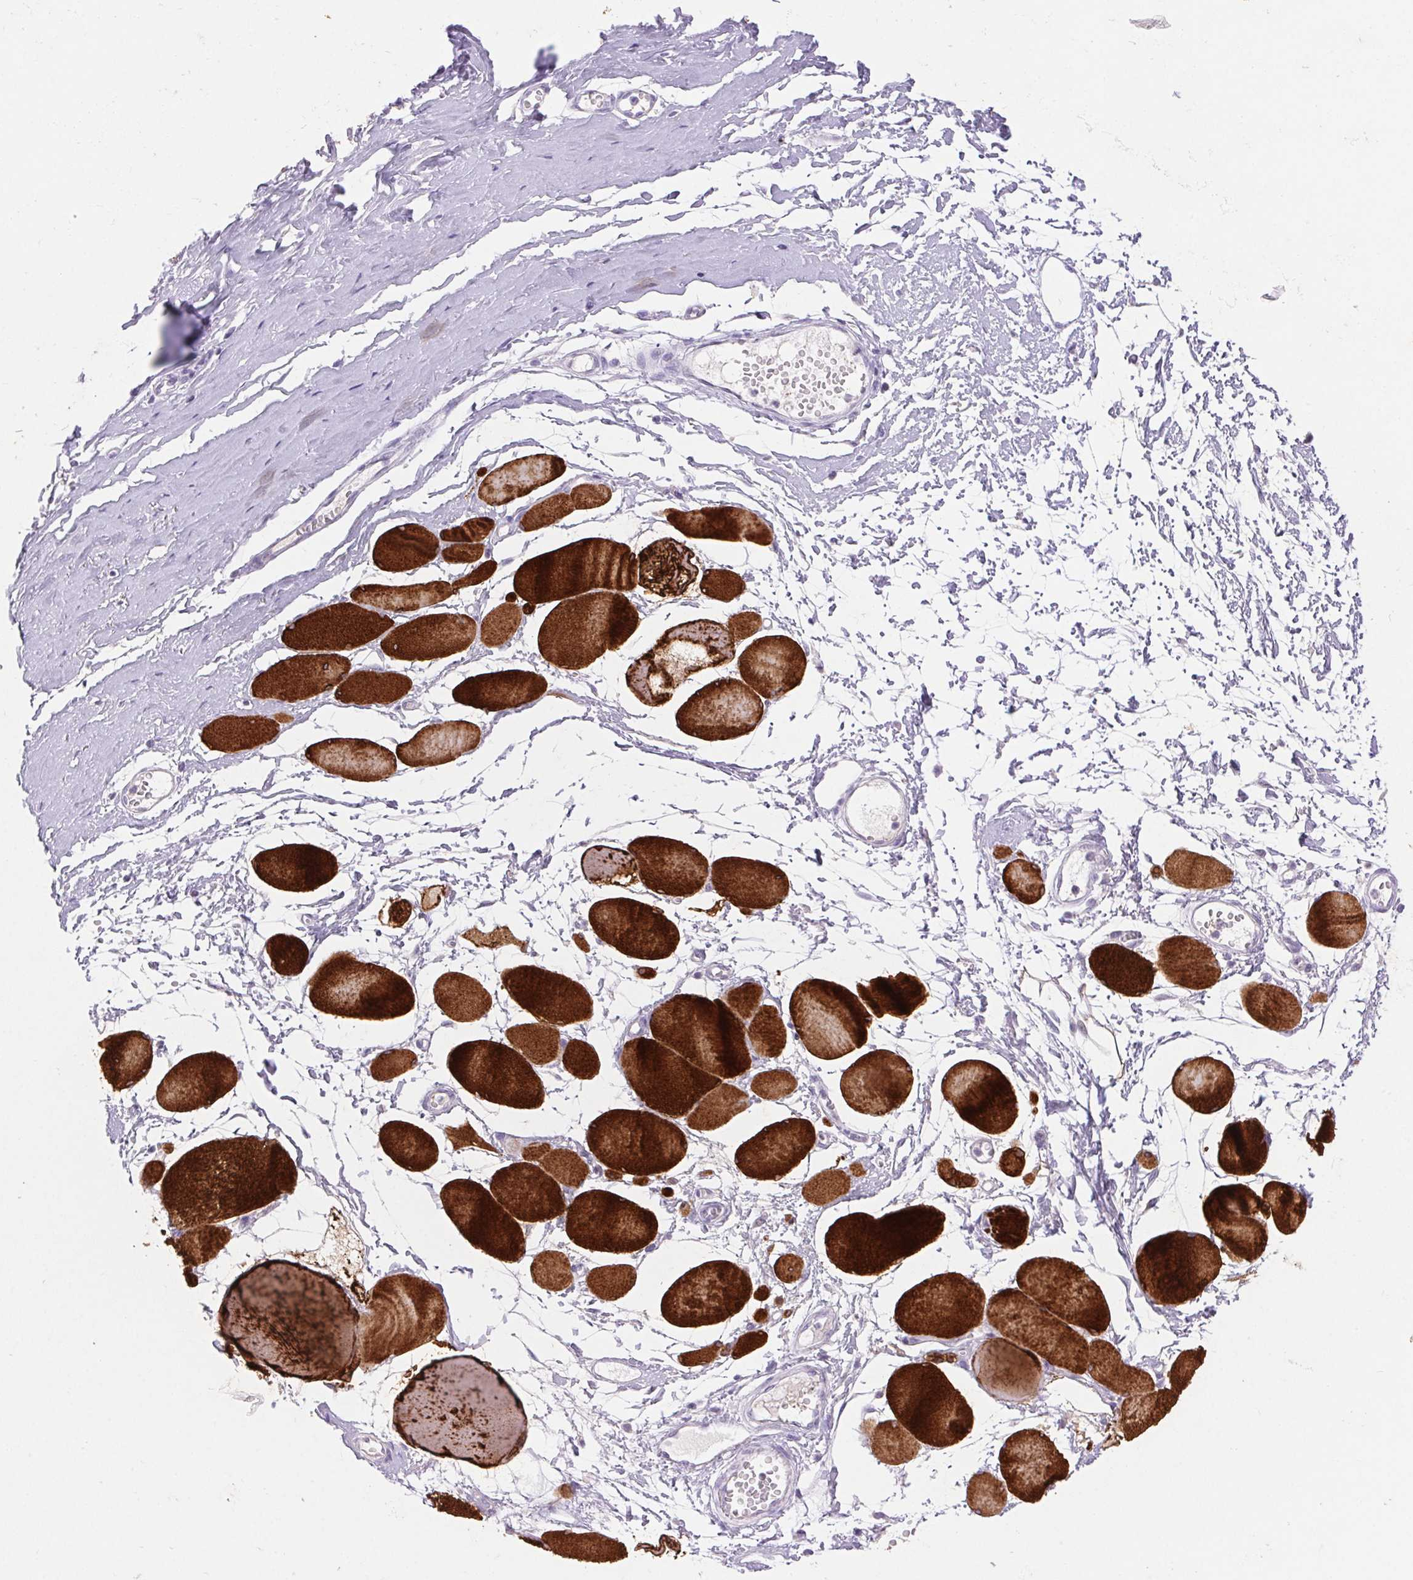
{"staining": {"intensity": "strong", "quantity": ">75%", "location": "cytoplasmic/membranous"}, "tissue": "skeletal muscle", "cell_type": "Myocytes", "image_type": "normal", "snomed": [{"axis": "morphology", "description": "Normal tissue, NOS"}, {"axis": "topography", "description": "Skeletal muscle"}], "caption": "Brown immunohistochemical staining in normal human skeletal muscle reveals strong cytoplasmic/membranous expression in approximately >75% of myocytes. (DAB IHC, brown staining for protein, blue staining for nuclei).", "gene": "ARHGAP11B", "patient": {"sex": "female", "age": 75}}